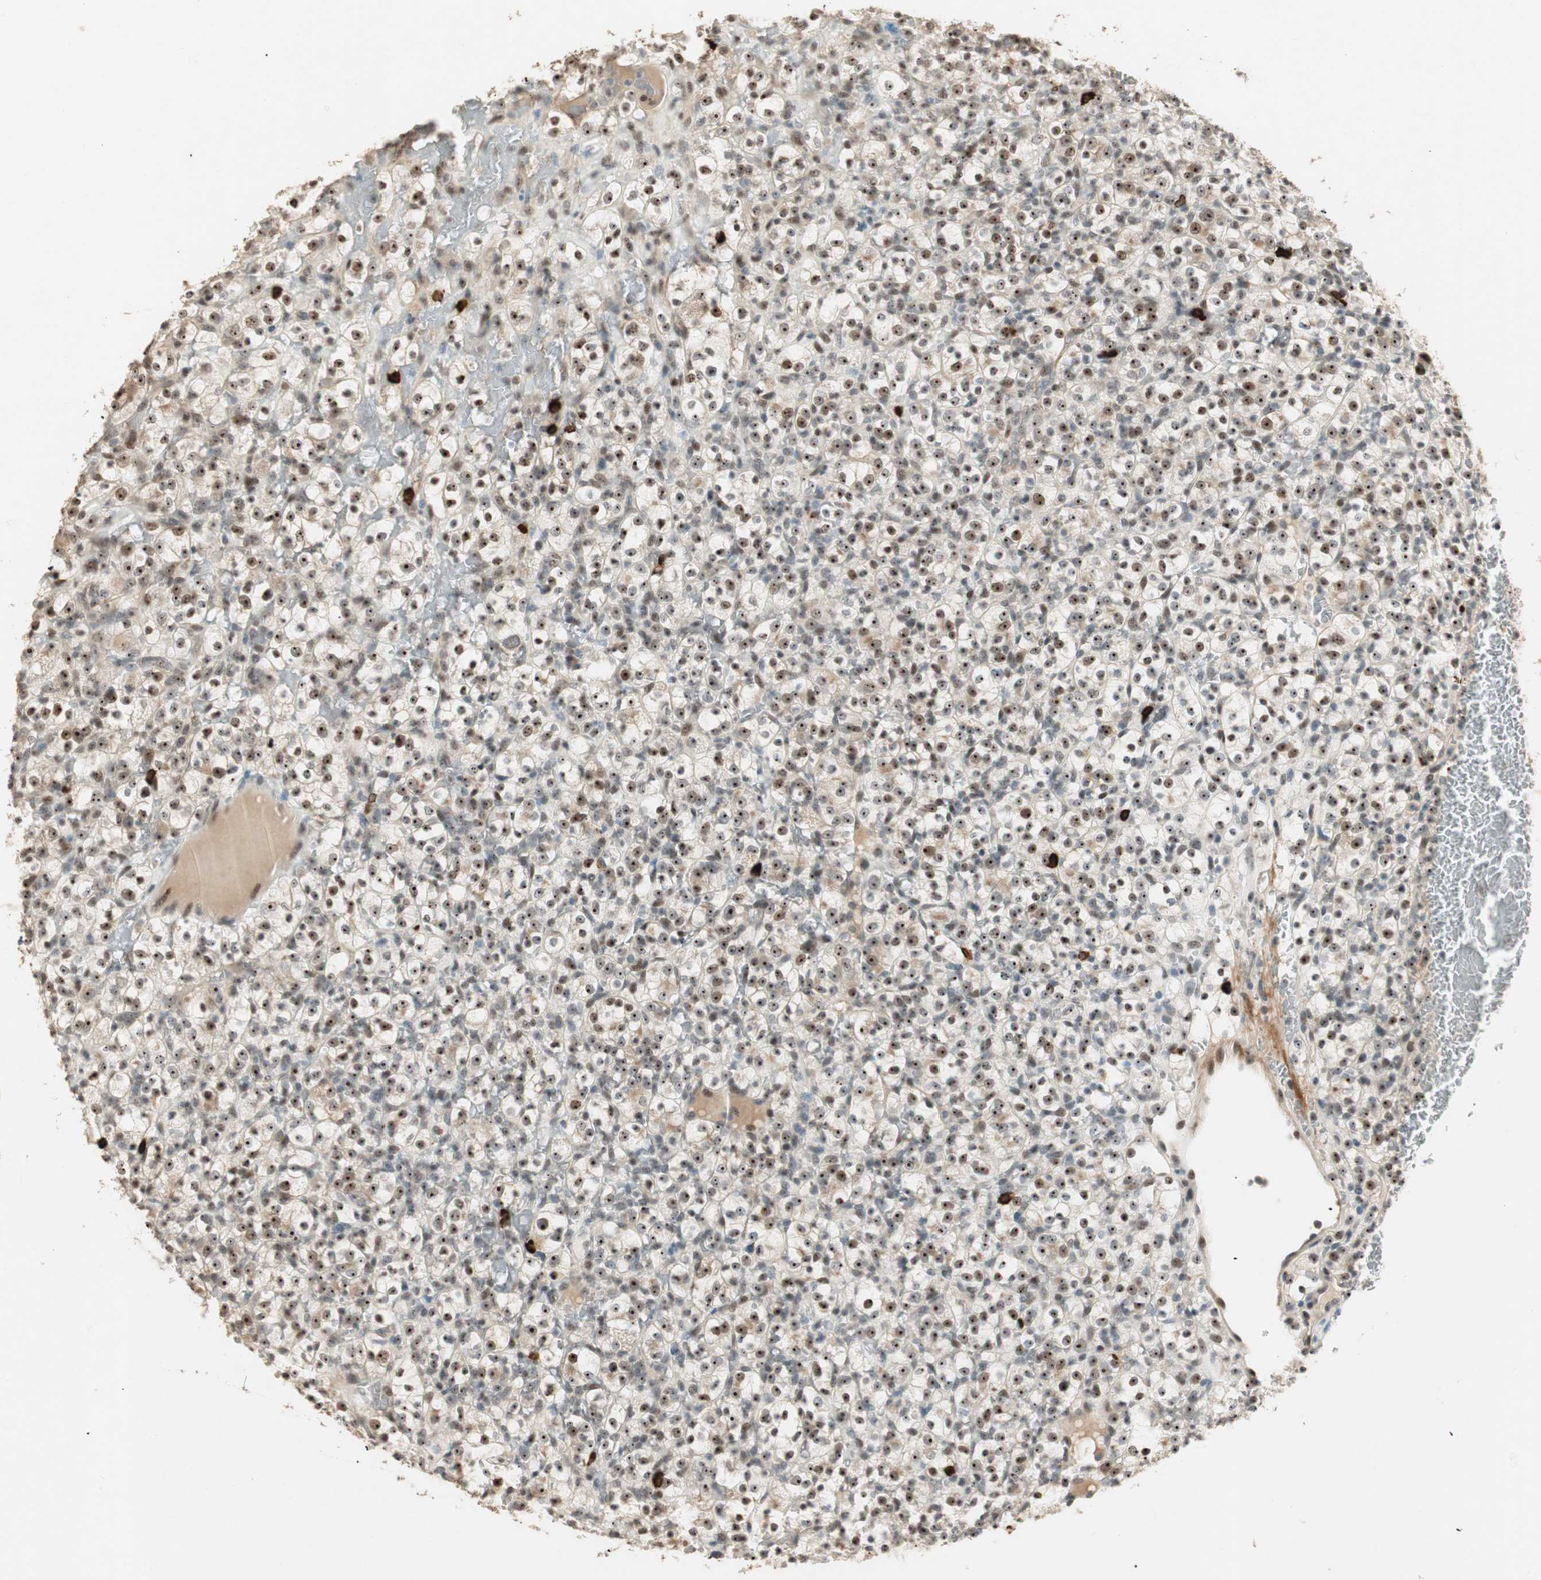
{"staining": {"intensity": "moderate", "quantity": ">75%", "location": "nuclear"}, "tissue": "renal cancer", "cell_type": "Tumor cells", "image_type": "cancer", "snomed": [{"axis": "morphology", "description": "Normal tissue, NOS"}, {"axis": "morphology", "description": "Adenocarcinoma, NOS"}, {"axis": "topography", "description": "Kidney"}], "caption": "Protein expression by immunohistochemistry reveals moderate nuclear positivity in approximately >75% of tumor cells in renal cancer (adenocarcinoma).", "gene": "ETV4", "patient": {"sex": "female", "age": 72}}